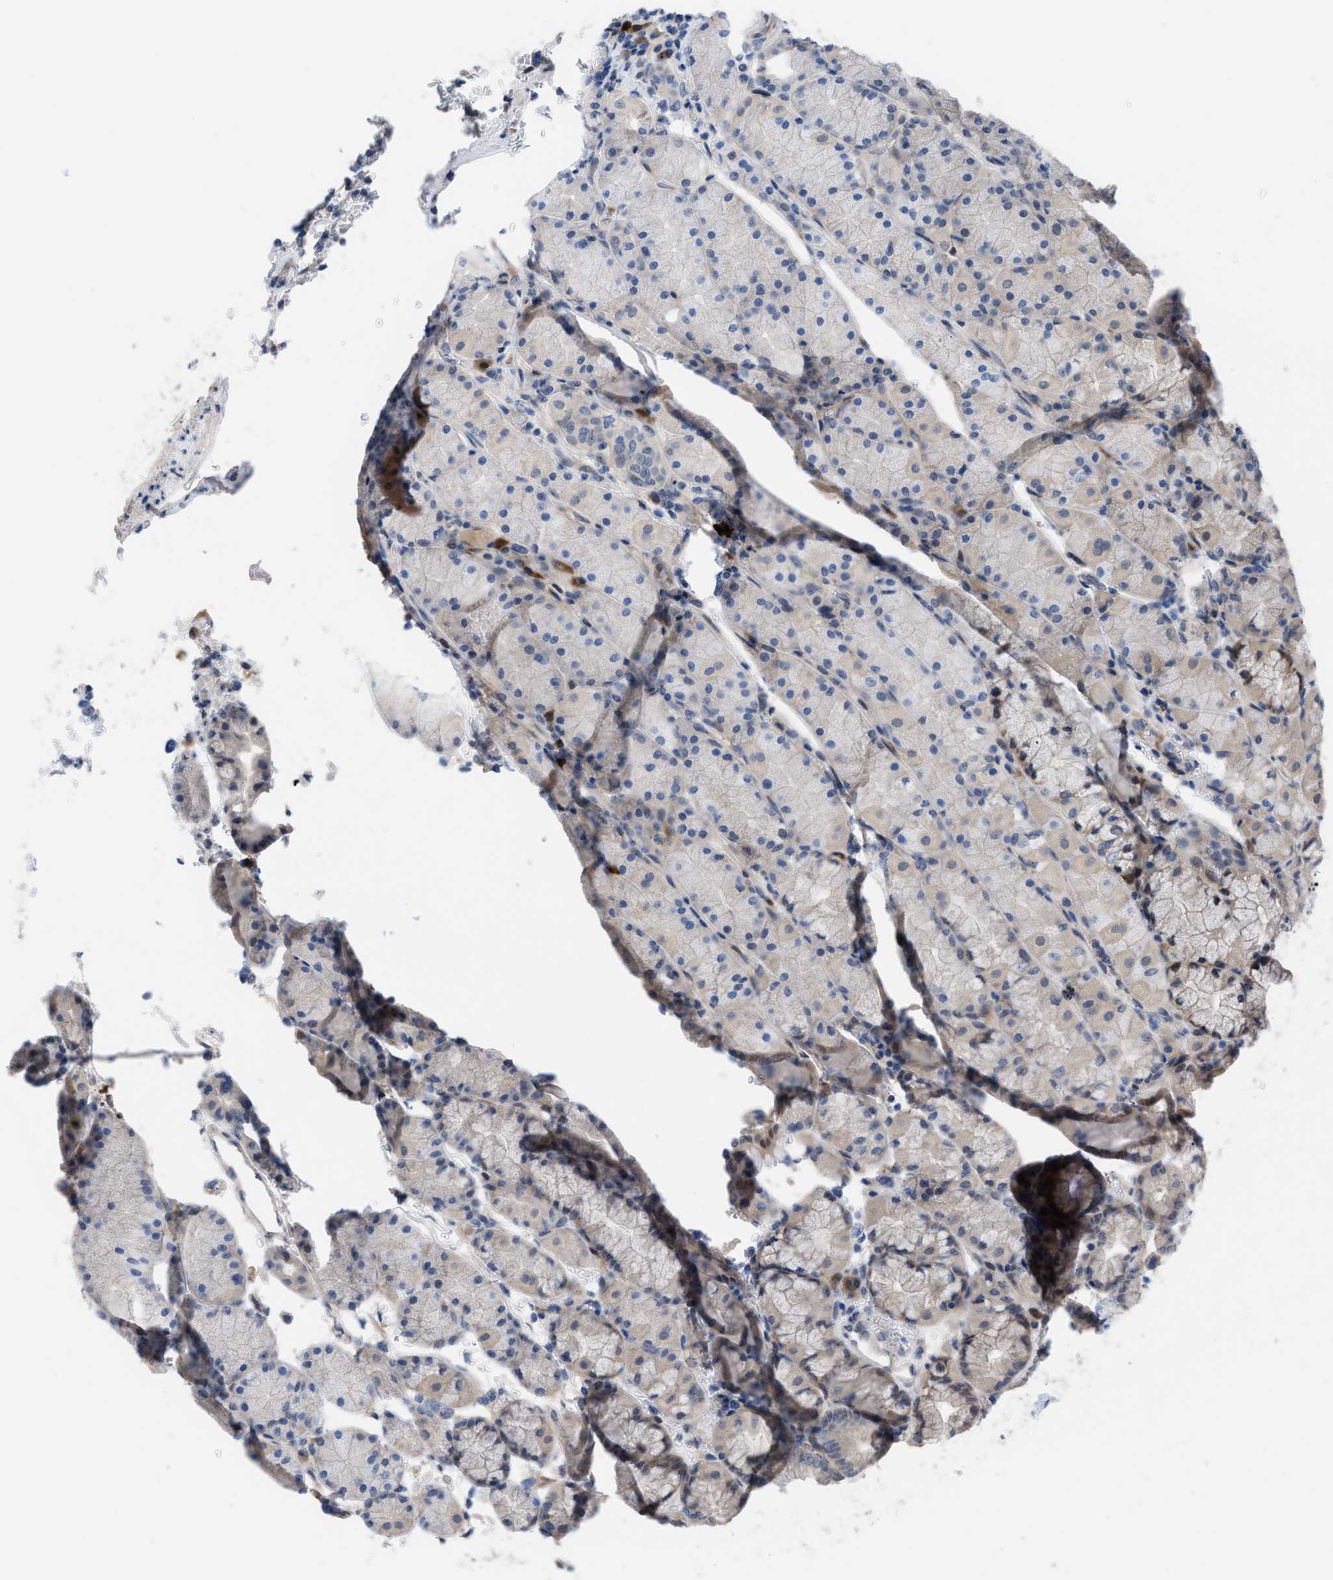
{"staining": {"intensity": "moderate", "quantity": "<25%", "location": "cytoplasmic/membranous,nuclear"}, "tissue": "stomach", "cell_type": "Glandular cells", "image_type": "normal", "snomed": [{"axis": "morphology", "description": "Normal tissue, NOS"}, {"axis": "morphology", "description": "Carcinoid, malignant, NOS"}, {"axis": "topography", "description": "Stomach, upper"}], "caption": "This histopathology image reveals immunohistochemistry (IHC) staining of benign human stomach, with low moderate cytoplasmic/membranous,nuclear expression in approximately <25% of glandular cells.", "gene": "IL17RE", "patient": {"sex": "male", "age": 39}}